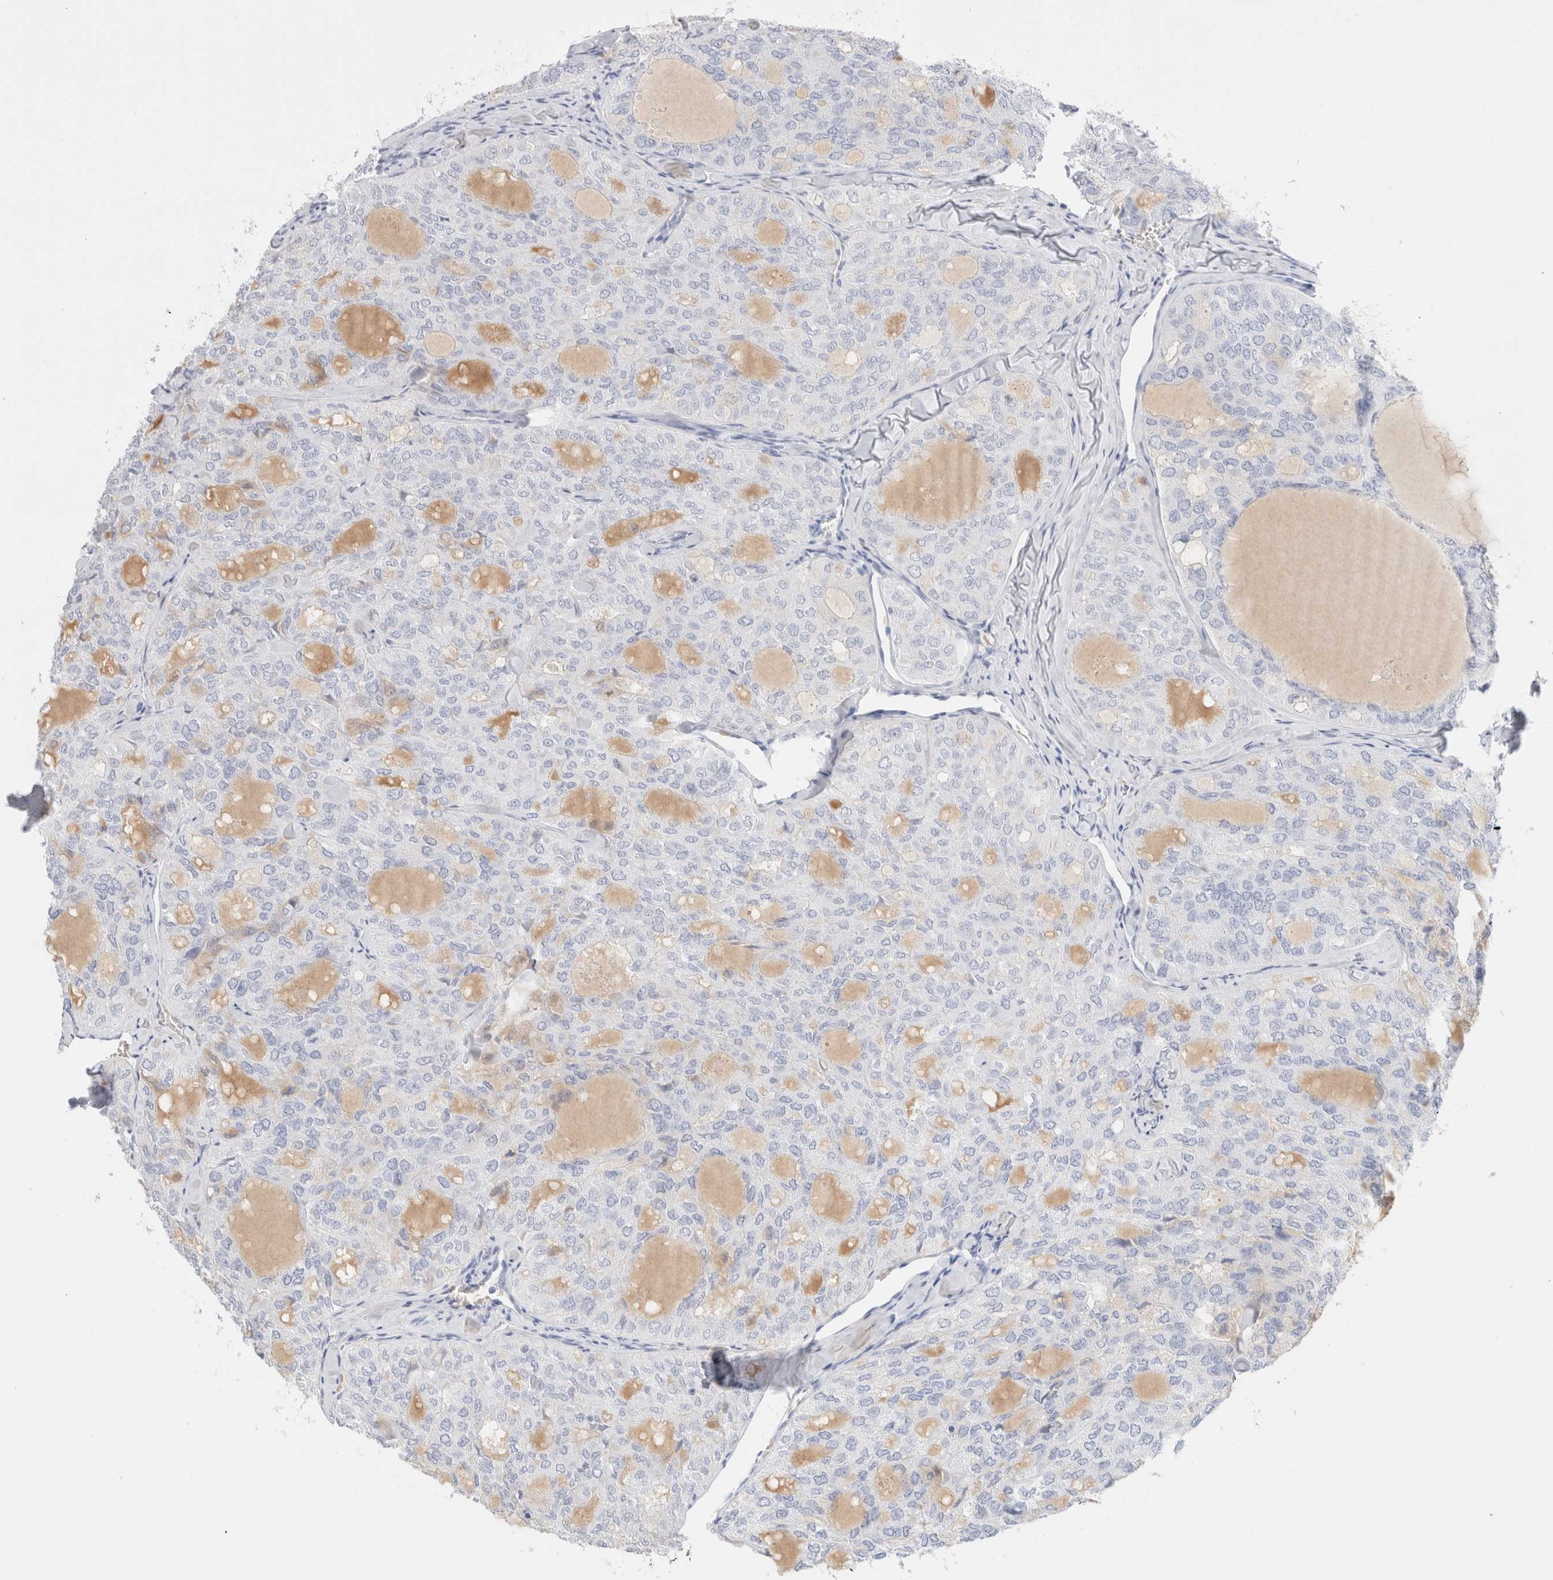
{"staining": {"intensity": "negative", "quantity": "none", "location": "none"}, "tissue": "thyroid cancer", "cell_type": "Tumor cells", "image_type": "cancer", "snomed": [{"axis": "morphology", "description": "Follicular adenoma carcinoma, NOS"}, {"axis": "topography", "description": "Thyroid gland"}], "caption": "Immunohistochemical staining of thyroid follicular adenoma carcinoma reveals no significant staining in tumor cells.", "gene": "ARG1", "patient": {"sex": "male", "age": 75}}